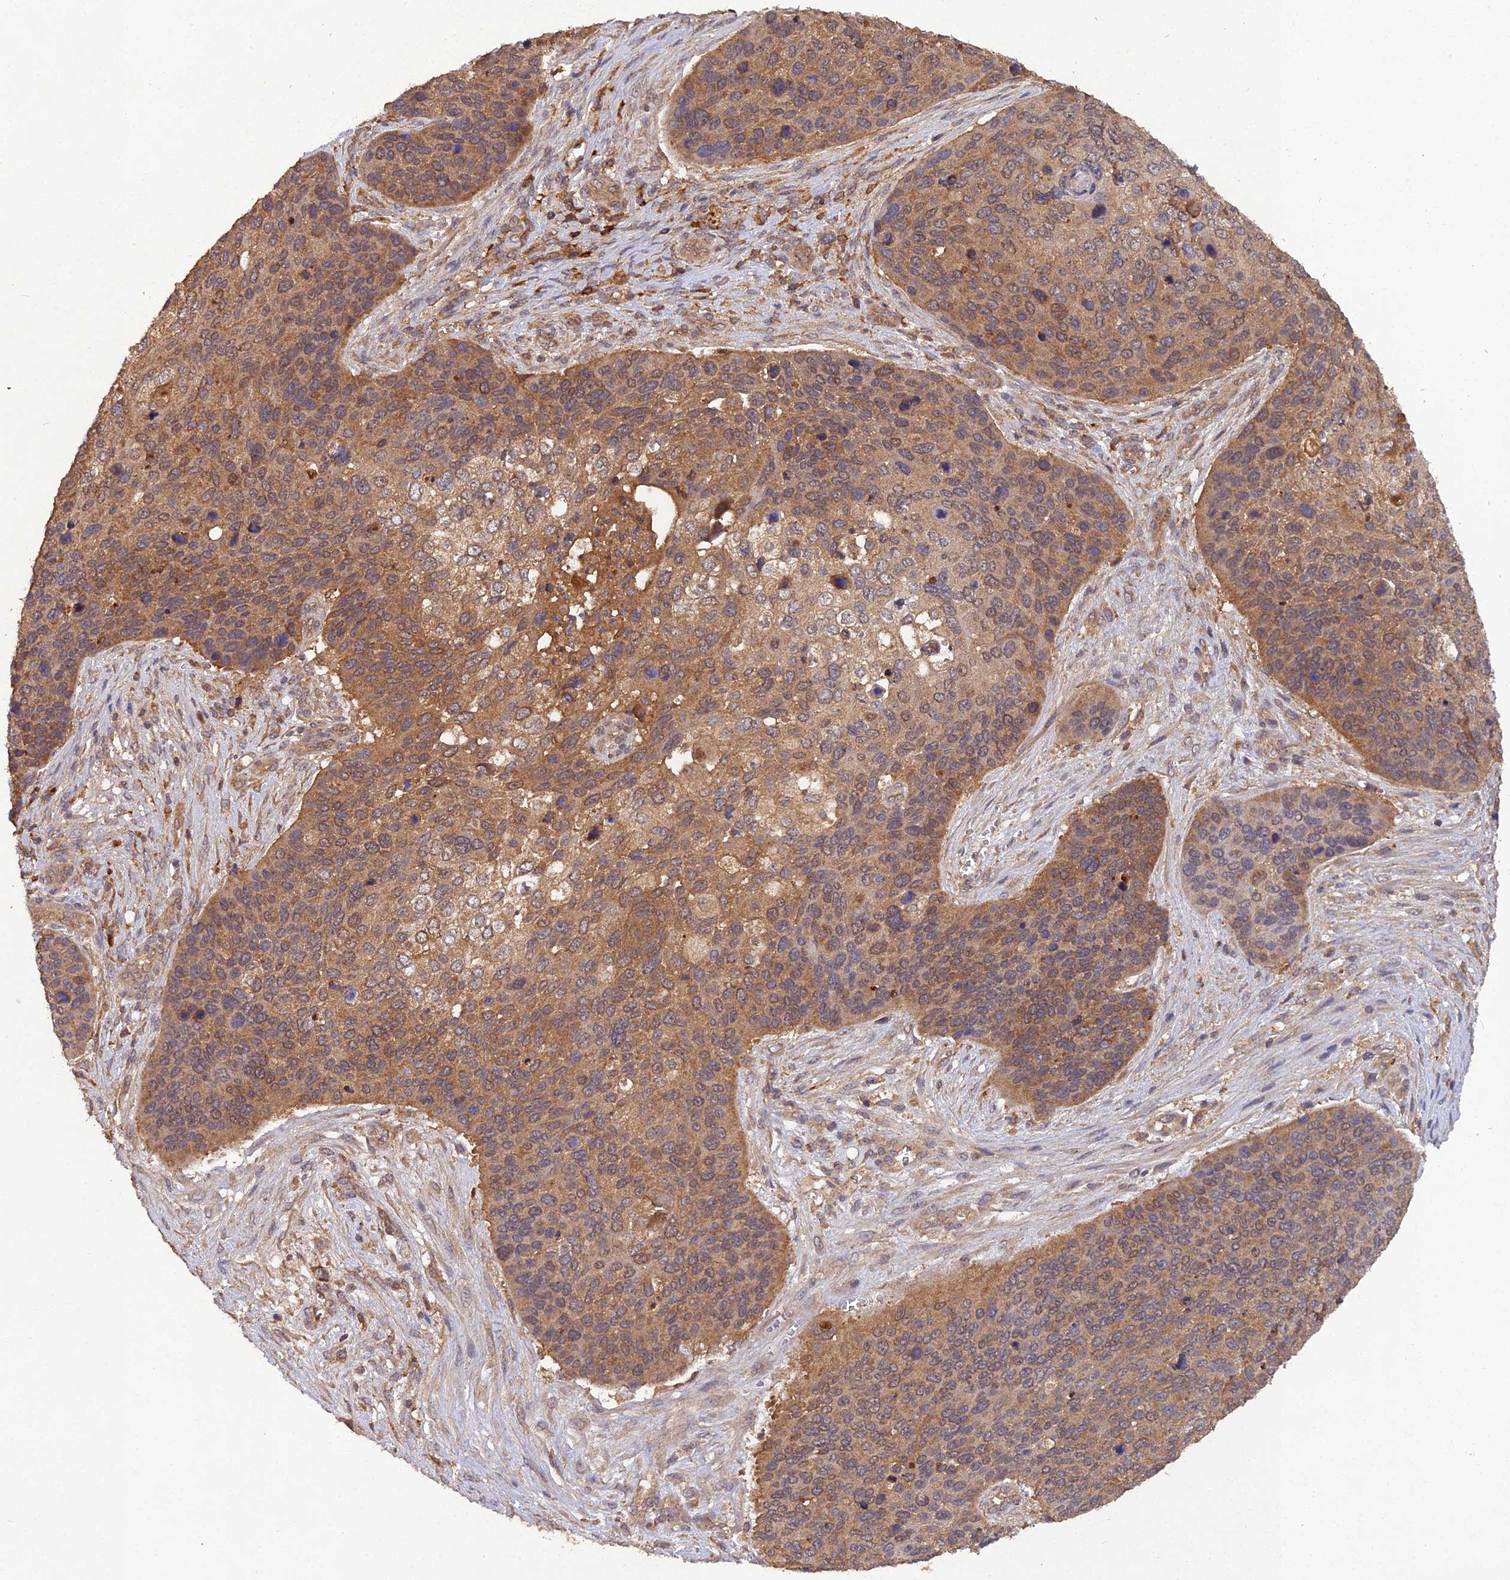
{"staining": {"intensity": "moderate", "quantity": ">75%", "location": "cytoplasmic/membranous"}, "tissue": "skin cancer", "cell_type": "Tumor cells", "image_type": "cancer", "snomed": [{"axis": "morphology", "description": "Basal cell carcinoma"}, {"axis": "topography", "description": "Skin"}], "caption": "Human skin basal cell carcinoma stained for a protein (brown) reveals moderate cytoplasmic/membranous positive positivity in approximately >75% of tumor cells.", "gene": "TMEM258", "patient": {"sex": "female", "age": 74}}